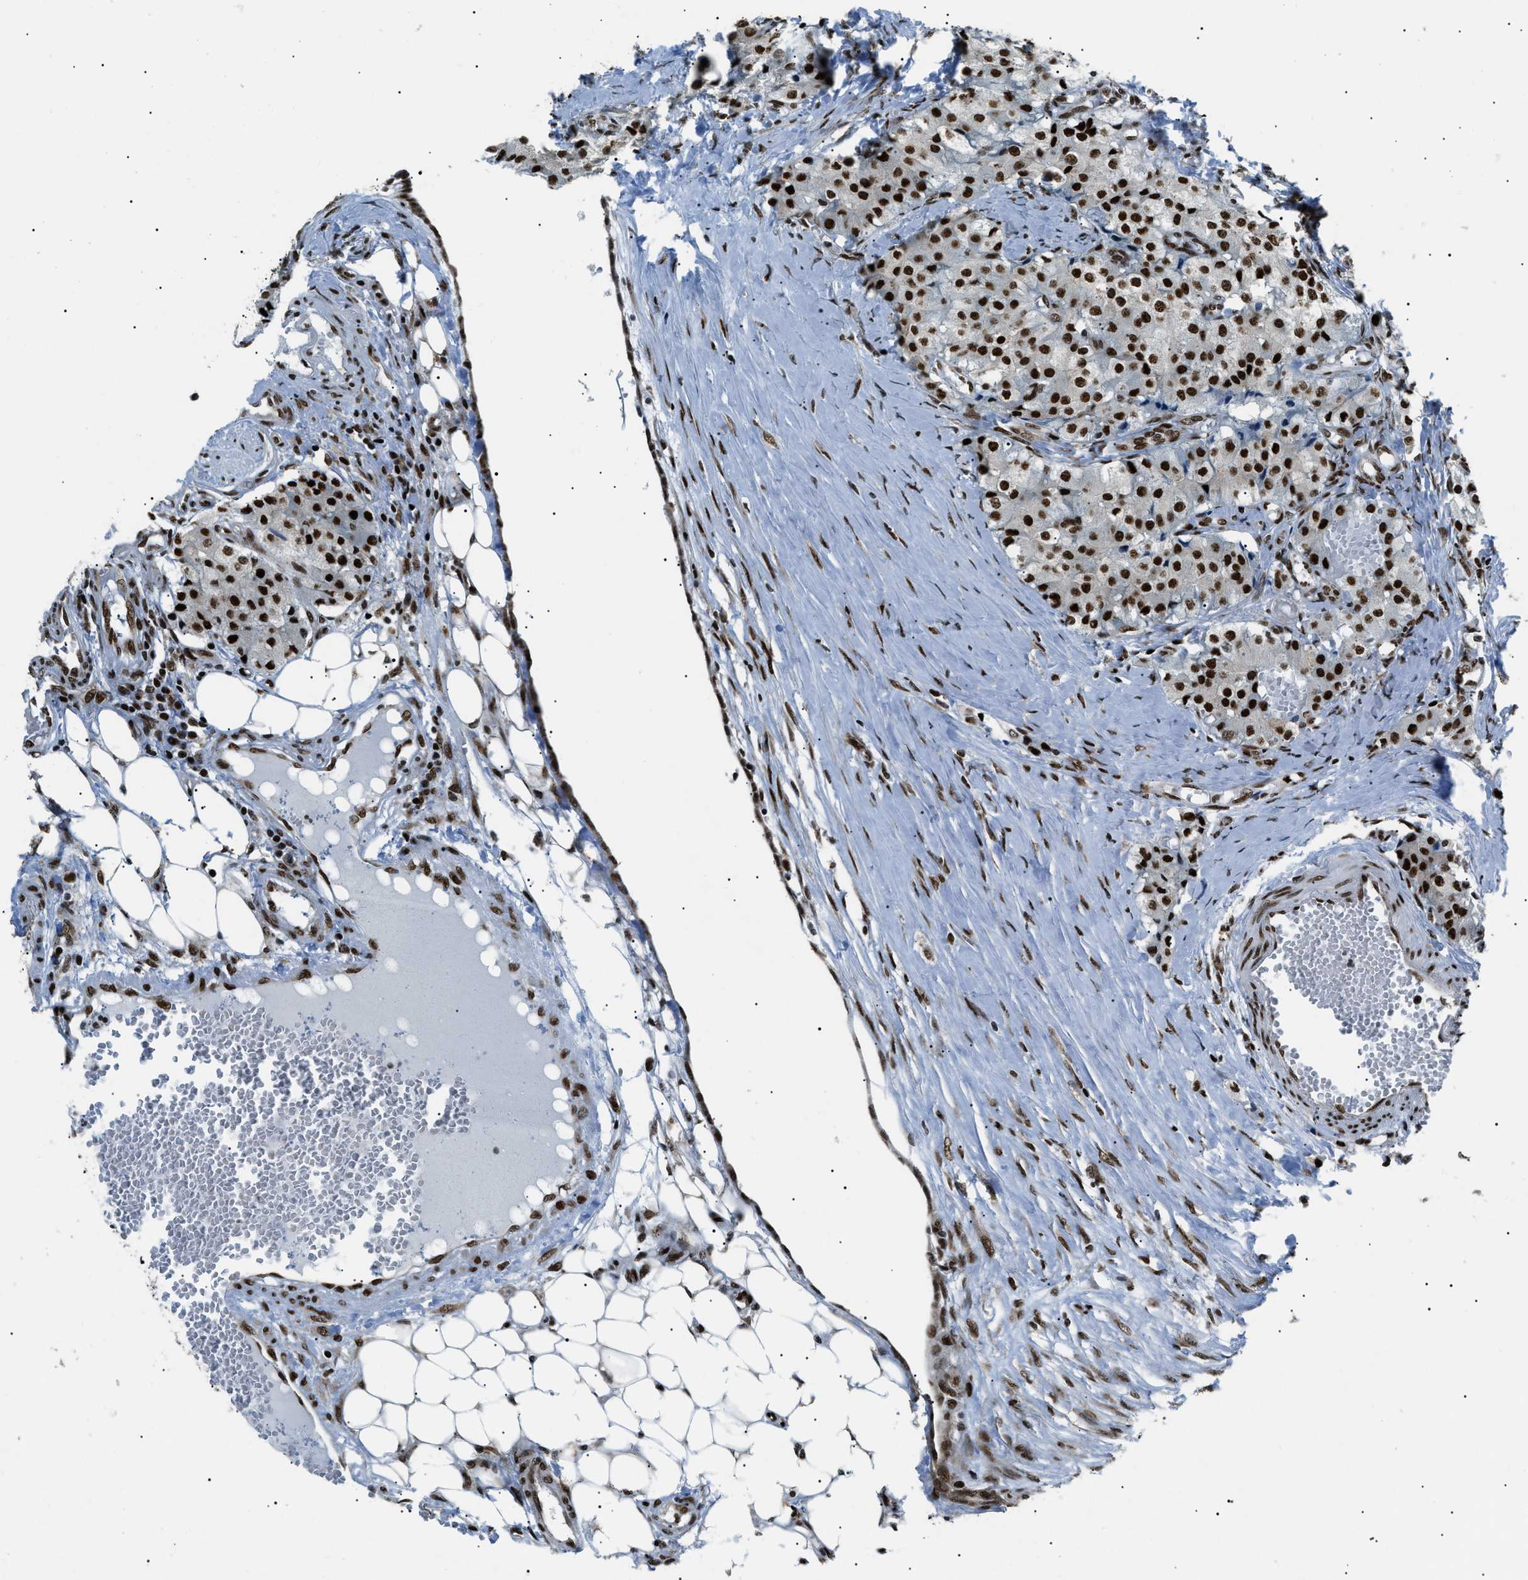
{"staining": {"intensity": "strong", "quantity": ">75%", "location": "nuclear"}, "tissue": "carcinoid", "cell_type": "Tumor cells", "image_type": "cancer", "snomed": [{"axis": "morphology", "description": "Carcinoid, malignant, NOS"}, {"axis": "topography", "description": "Colon"}], "caption": "DAB immunohistochemical staining of malignant carcinoid exhibits strong nuclear protein positivity in approximately >75% of tumor cells. (DAB (3,3'-diaminobenzidine) IHC, brown staining for protein, blue staining for nuclei).", "gene": "HNRNPK", "patient": {"sex": "female", "age": 52}}